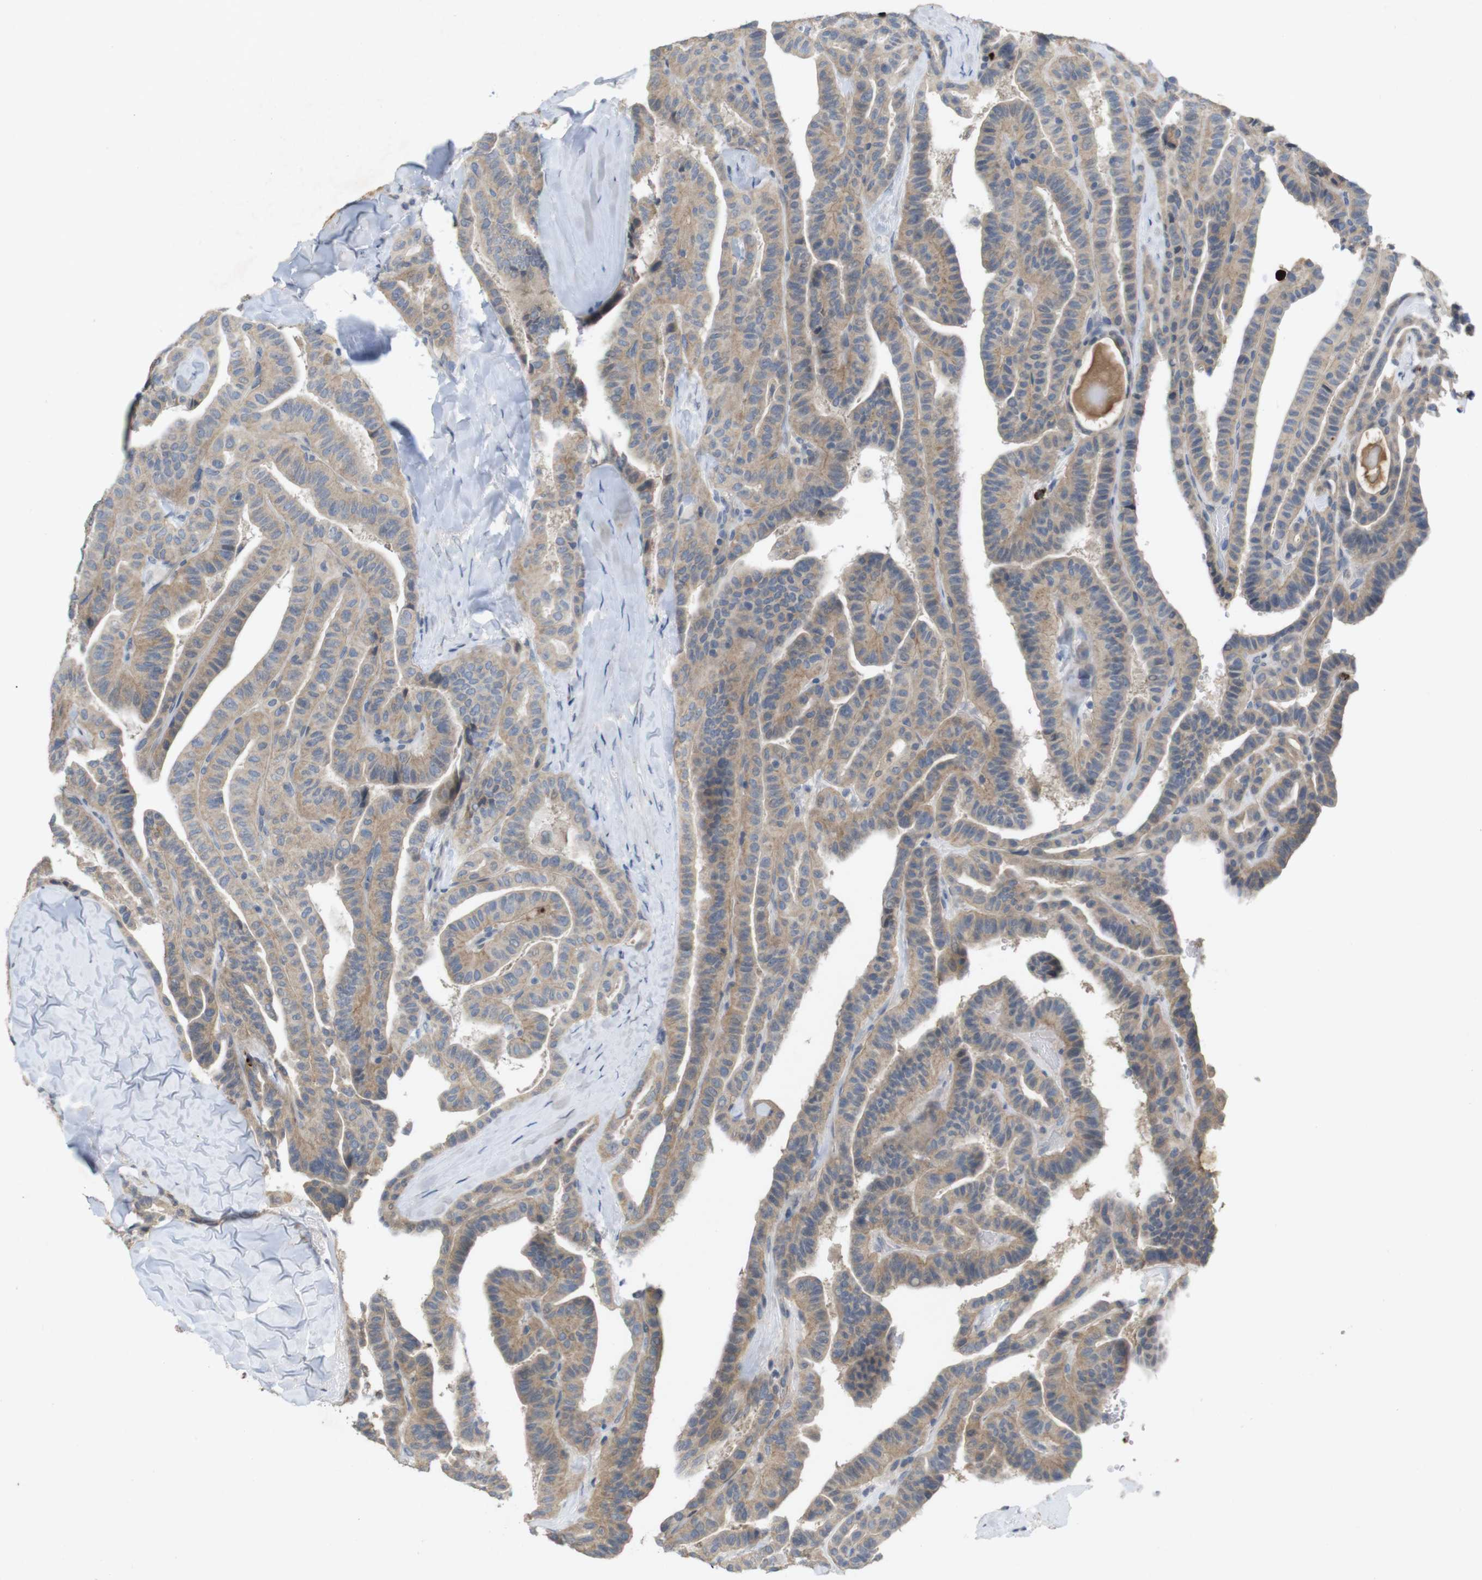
{"staining": {"intensity": "moderate", "quantity": ">75%", "location": "cytoplasmic/membranous"}, "tissue": "thyroid cancer", "cell_type": "Tumor cells", "image_type": "cancer", "snomed": [{"axis": "morphology", "description": "Papillary adenocarcinoma, NOS"}, {"axis": "topography", "description": "Thyroid gland"}], "caption": "DAB immunohistochemical staining of thyroid cancer (papillary adenocarcinoma) displays moderate cytoplasmic/membranous protein expression in approximately >75% of tumor cells.", "gene": "TSPAN14", "patient": {"sex": "male", "age": 77}}